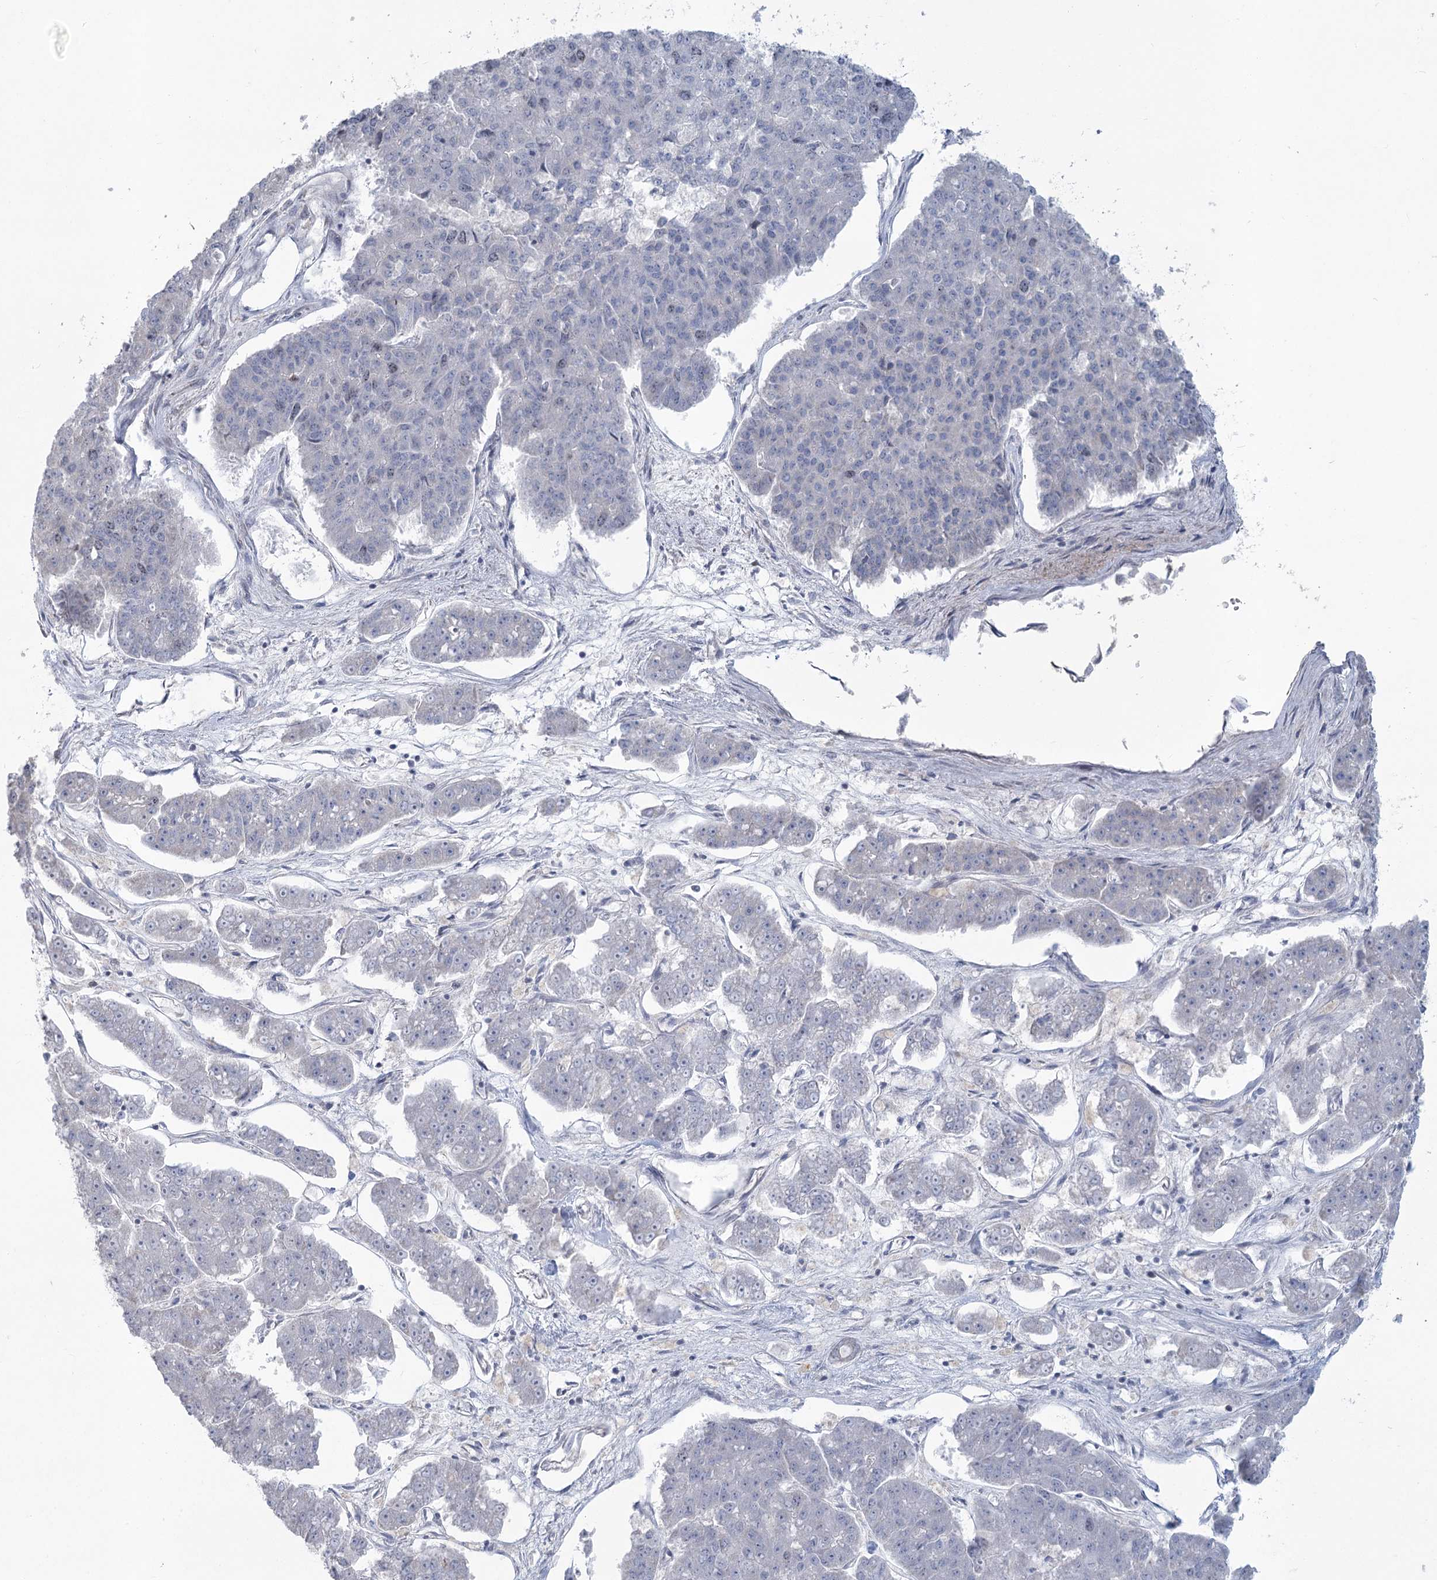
{"staining": {"intensity": "negative", "quantity": "none", "location": "none"}, "tissue": "pancreatic cancer", "cell_type": "Tumor cells", "image_type": "cancer", "snomed": [{"axis": "morphology", "description": "Adenocarcinoma, NOS"}, {"axis": "topography", "description": "Pancreas"}], "caption": "Tumor cells are negative for brown protein staining in pancreatic cancer.", "gene": "ABITRAM", "patient": {"sex": "male", "age": 50}}